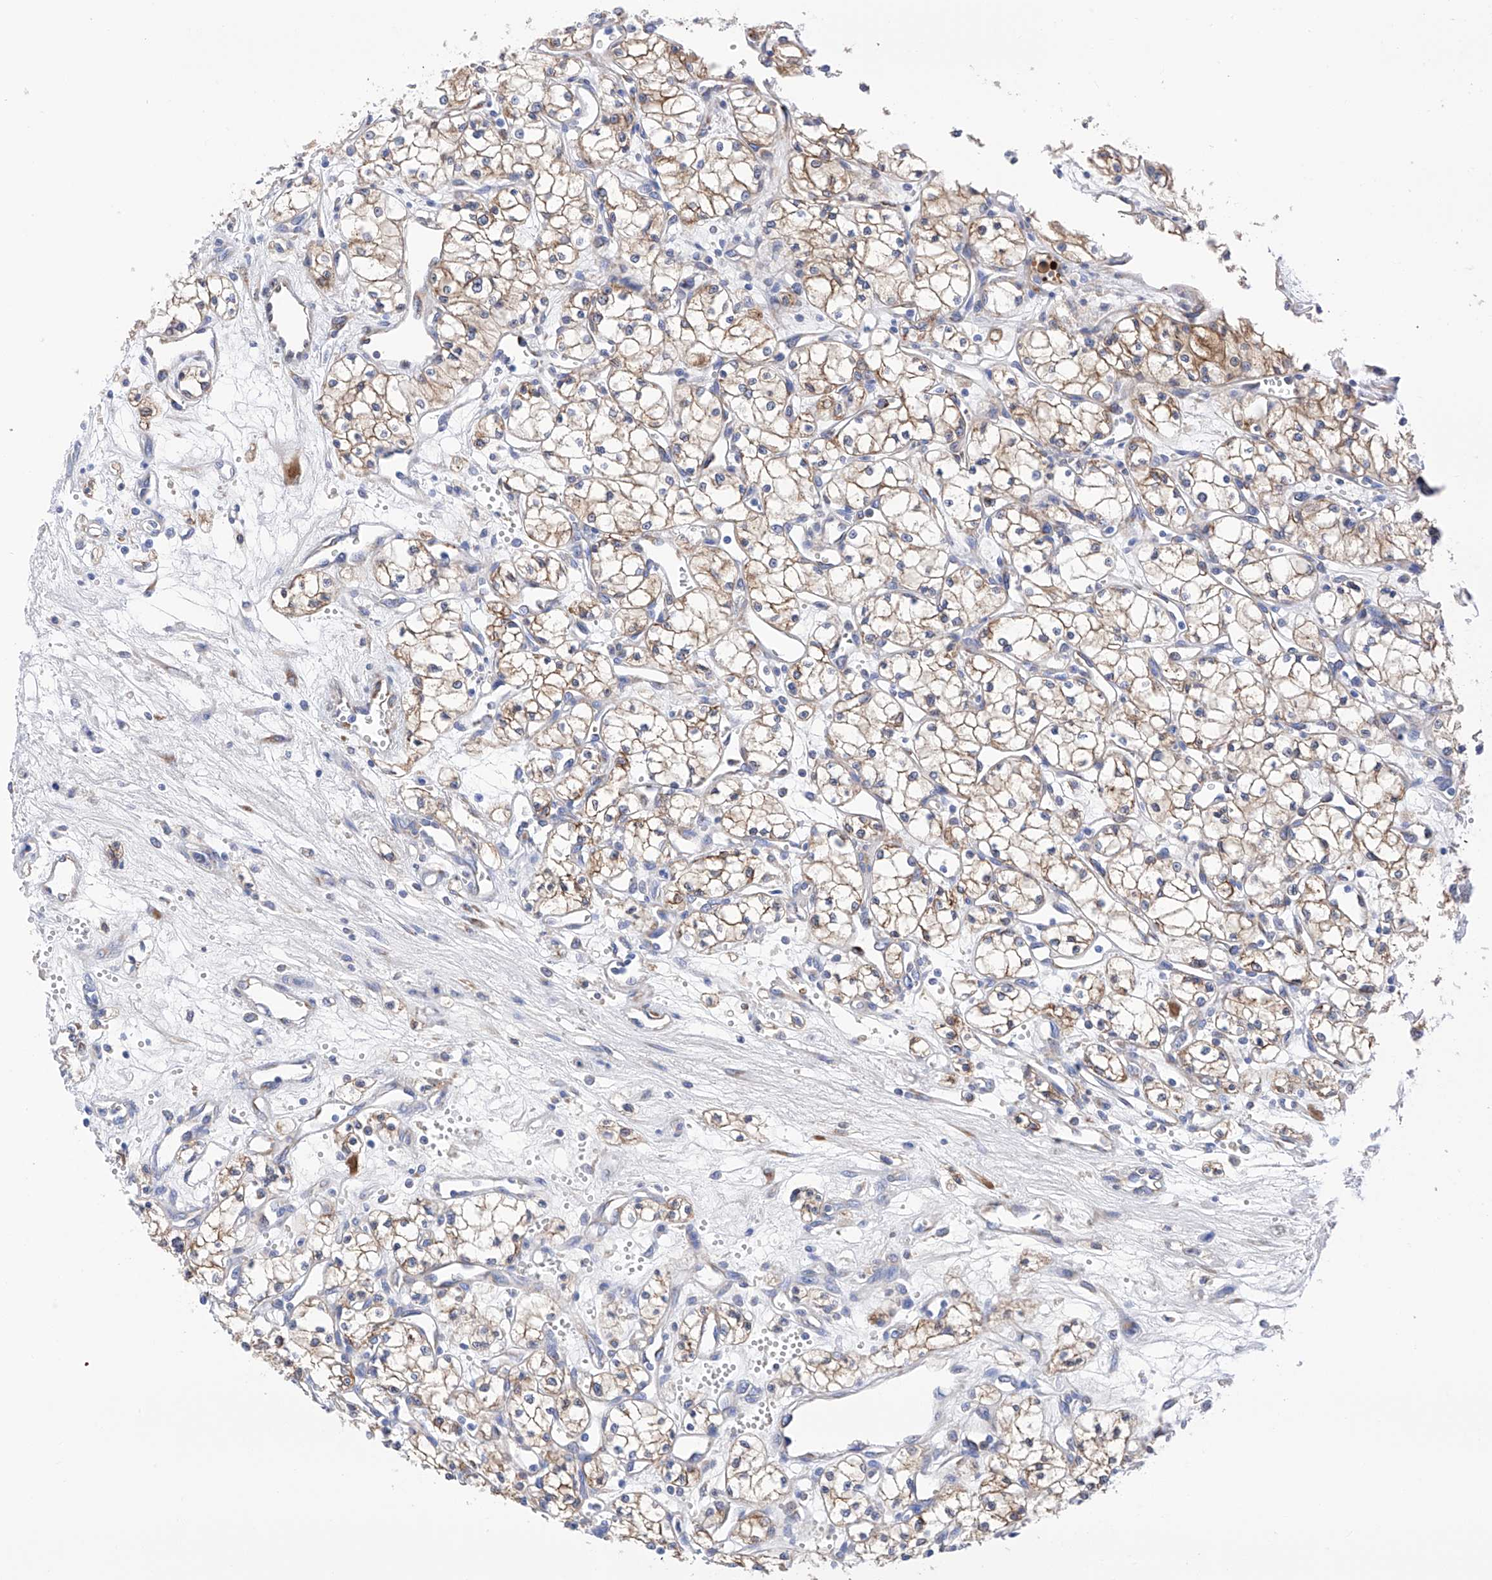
{"staining": {"intensity": "moderate", "quantity": ">75%", "location": "cytoplasmic/membranous"}, "tissue": "renal cancer", "cell_type": "Tumor cells", "image_type": "cancer", "snomed": [{"axis": "morphology", "description": "Adenocarcinoma, NOS"}, {"axis": "topography", "description": "Kidney"}], "caption": "Human adenocarcinoma (renal) stained with a brown dye exhibits moderate cytoplasmic/membranous positive expression in approximately >75% of tumor cells.", "gene": "PDIA5", "patient": {"sex": "male", "age": 59}}